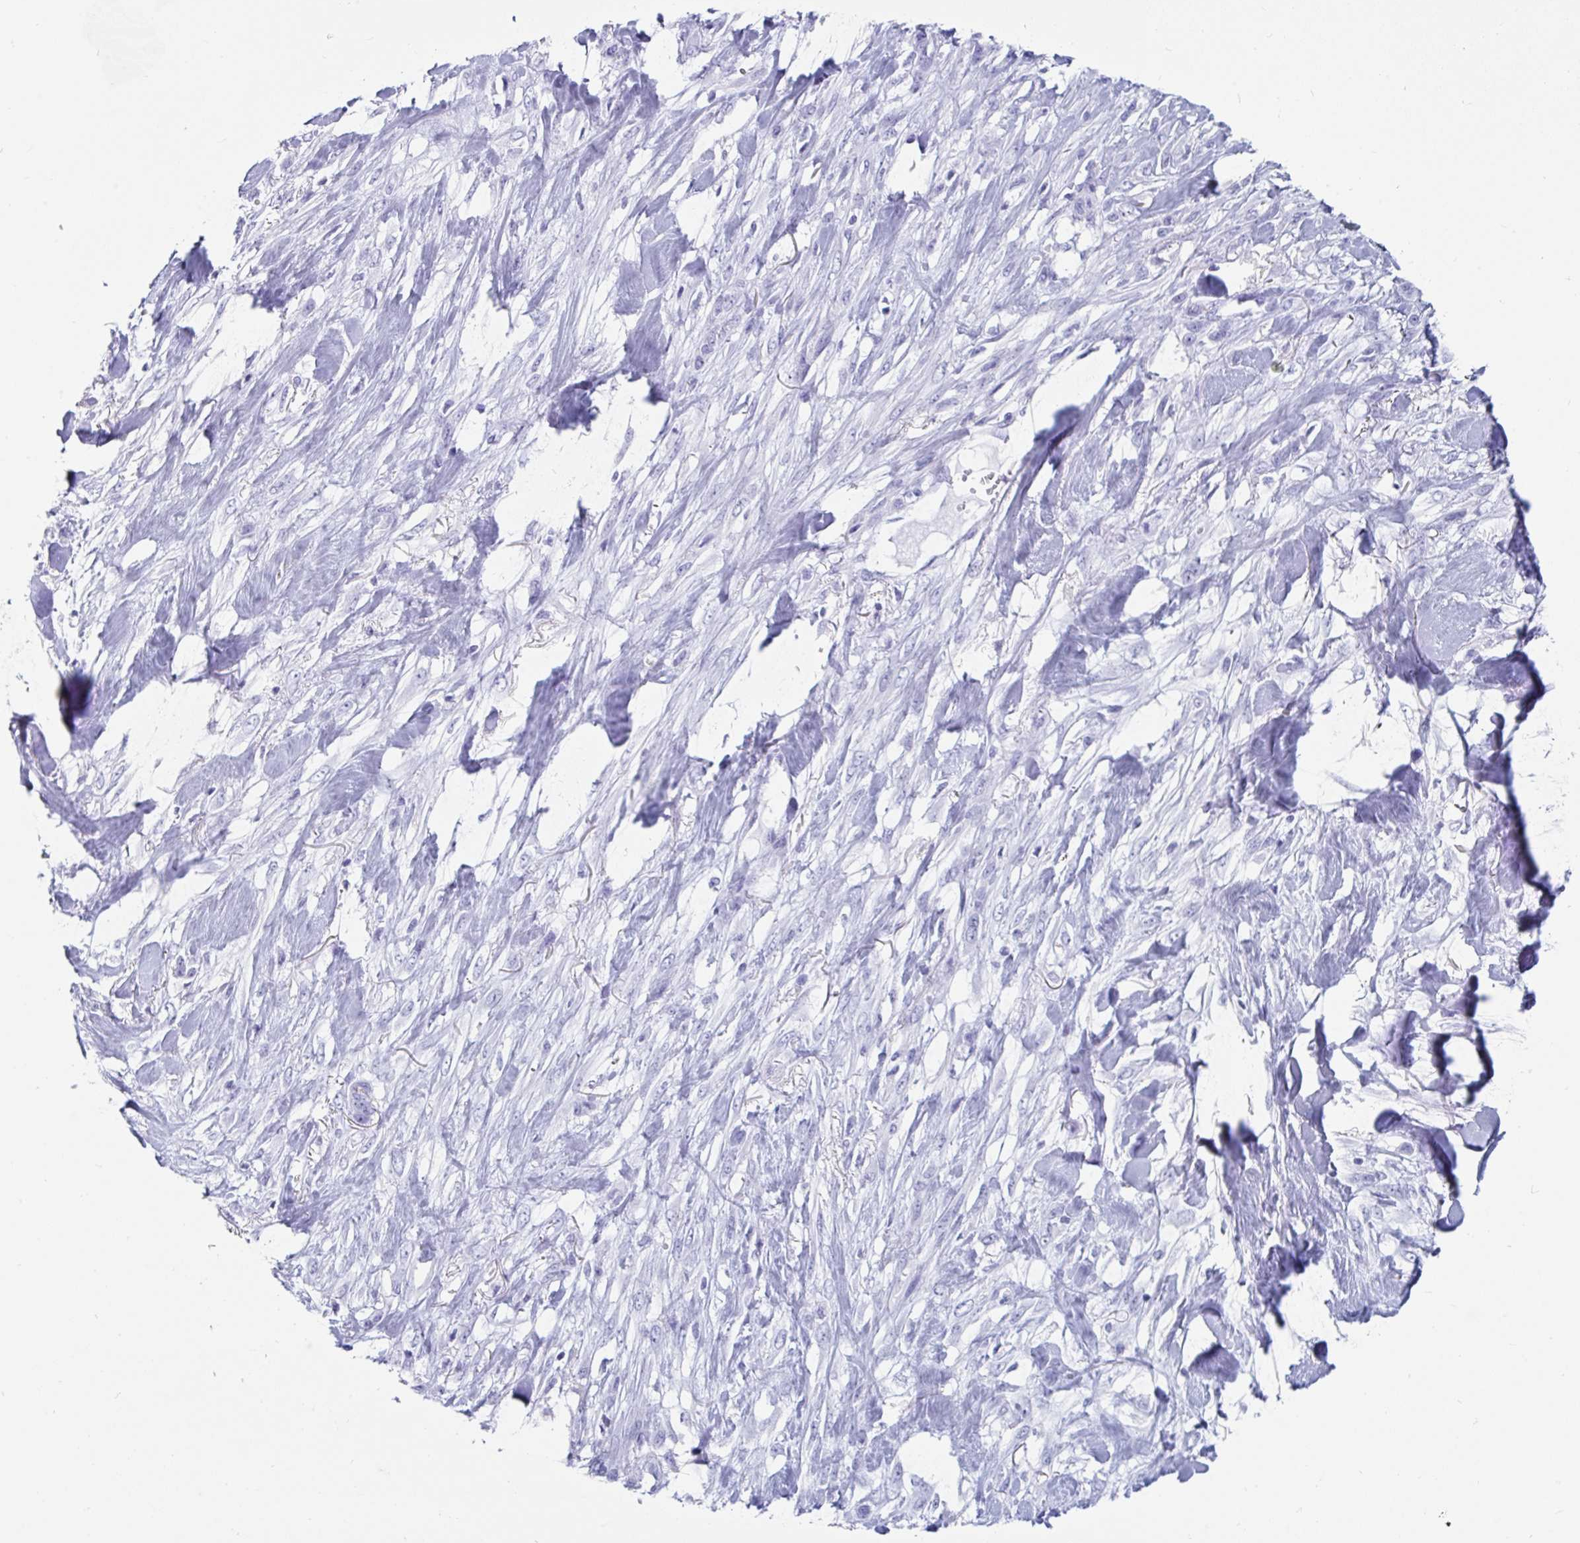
{"staining": {"intensity": "negative", "quantity": "none", "location": "none"}, "tissue": "skin cancer", "cell_type": "Tumor cells", "image_type": "cancer", "snomed": [{"axis": "morphology", "description": "Squamous cell carcinoma, NOS"}, {"axis": "topography", "description": "Skin"}], "caption": "Squamous cell carcinoma (skin) was stained to show a protein in brown. There is no significant positivity in tumor cells.", "gene": "GKN2", "patient": {"sex": "female", "age": 59}}